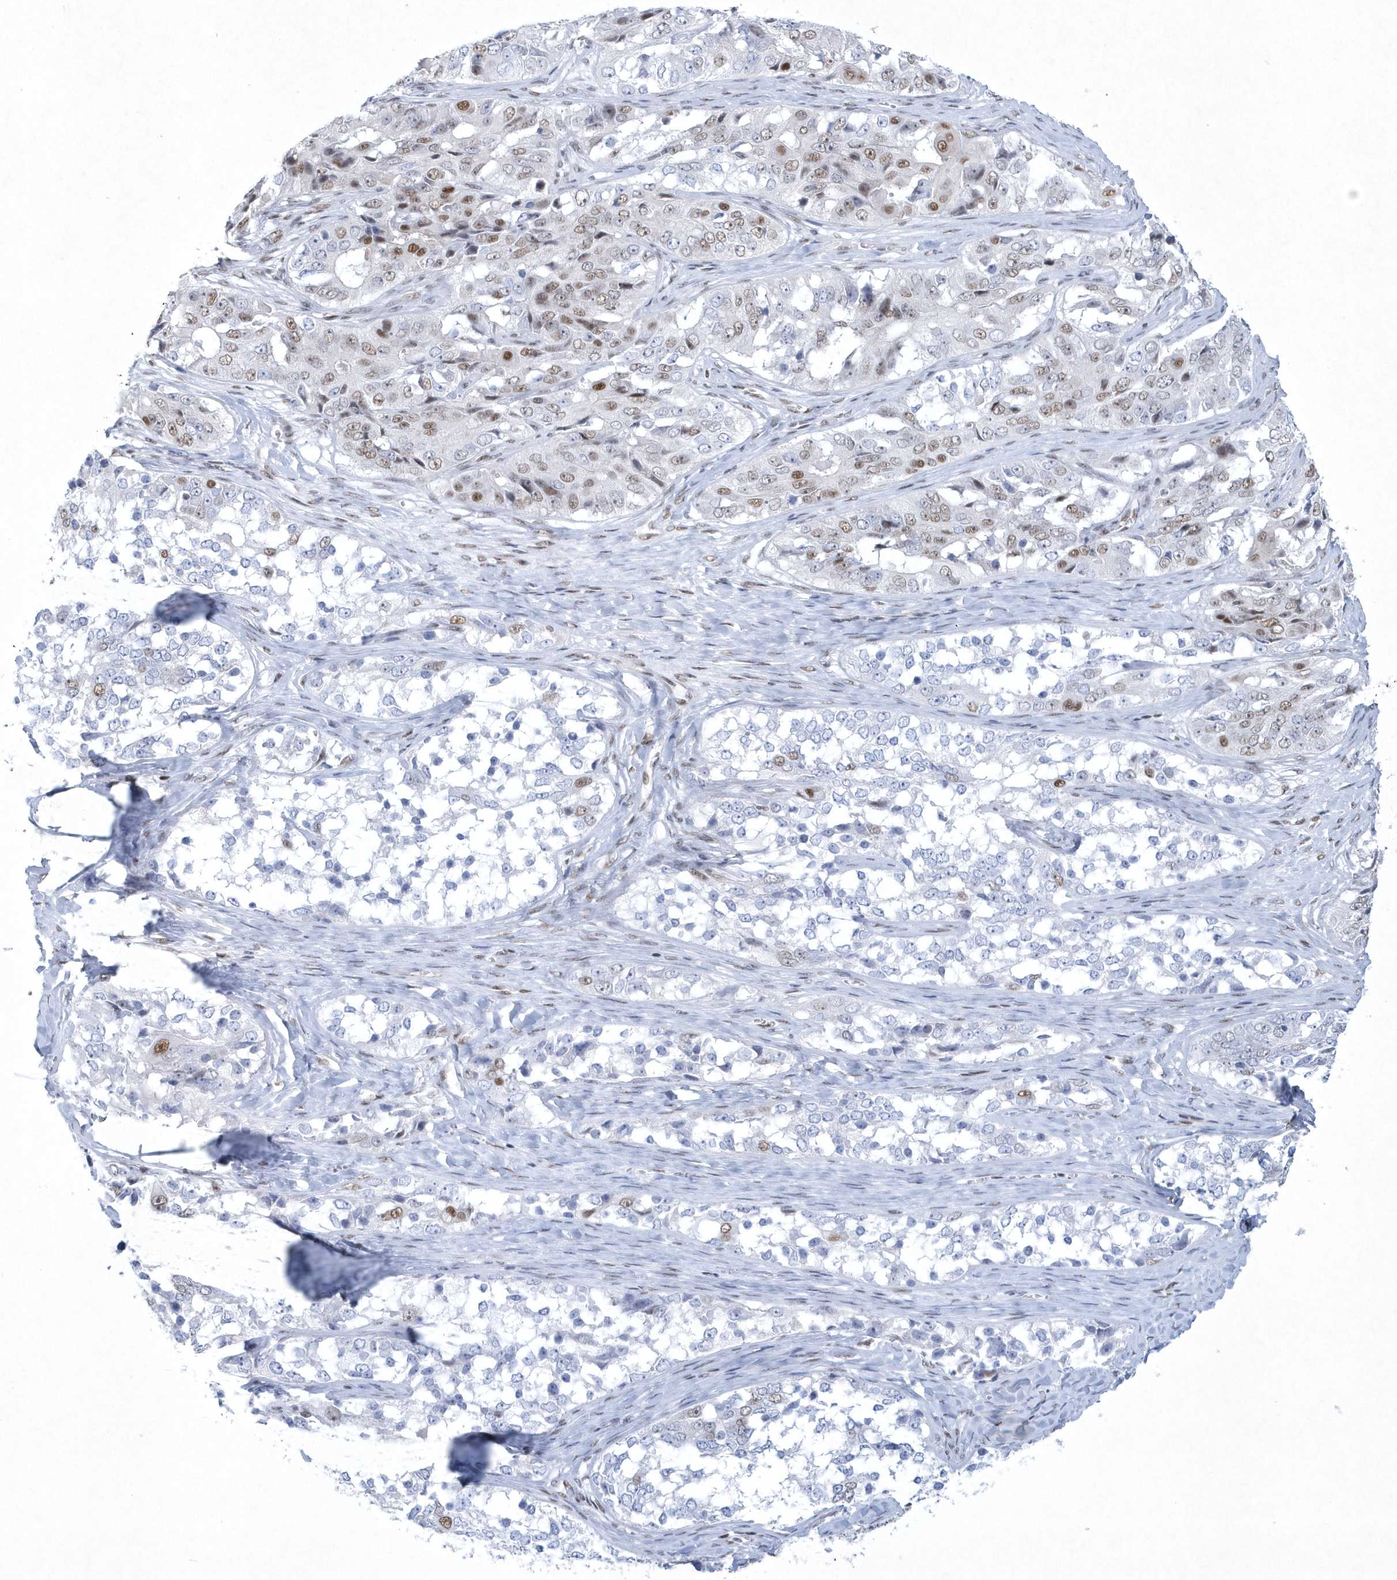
{"staining": {"intensity": "moderate", "quantity": "<25%", "location": "nuclear"}, "tissue": "ovarian cancer", "cell_type": "Tumor cells", "image_type": "cancer", "snomed": [{"axis": "morphology", "description": "Carcinoma, endometroid"}, {"axis": "topography", "description": "Ovary"}], "caption": "A brown stain highlights moderate nuclear expression of a protein in human ovarian cancer (endometroid carcinoma) tumor cells. The protein is shown in brown color, while the nuclei are stained blue.", "gene": "DCLRE1A", "patient": {"sex": "female", "age": 51}}